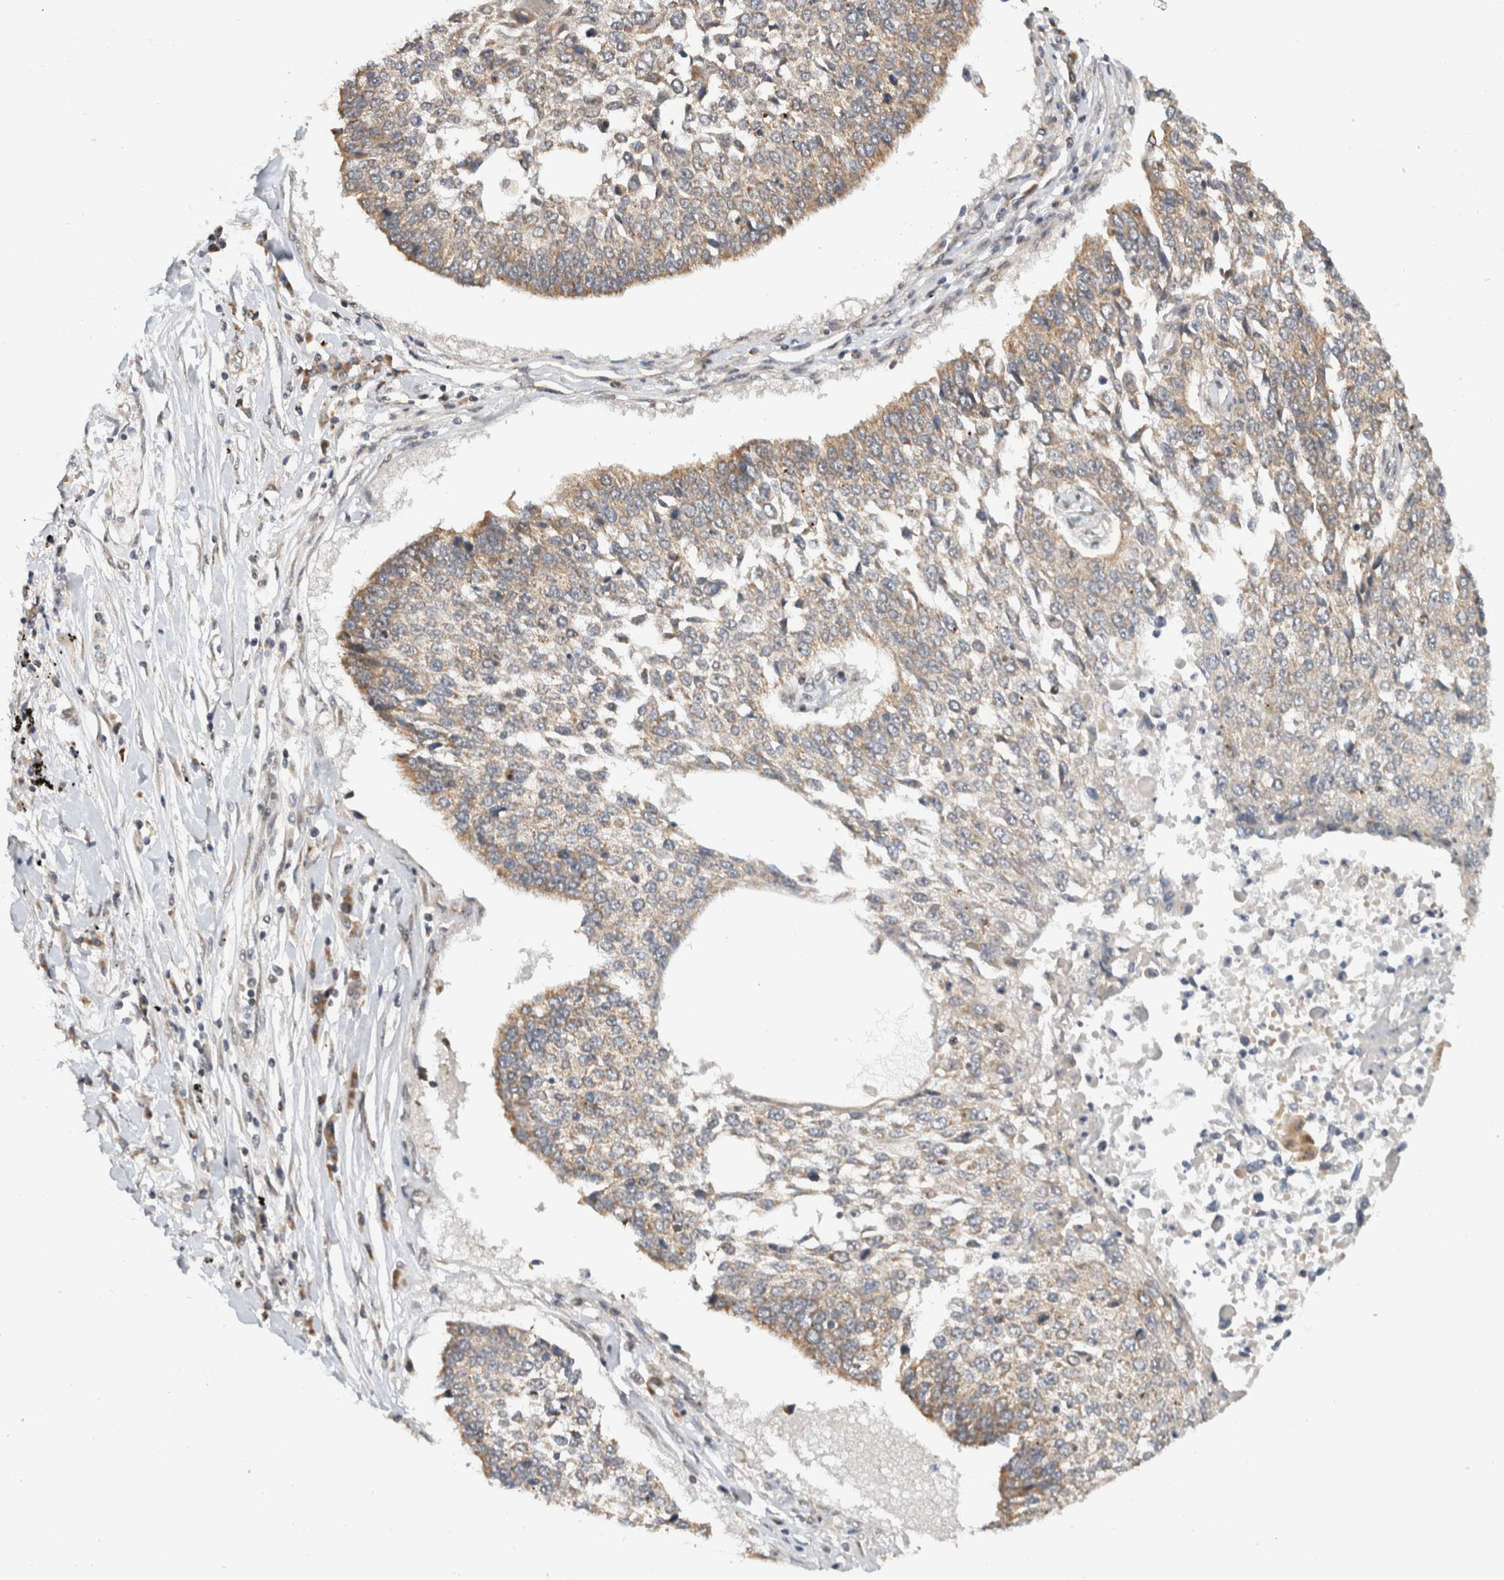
{"staining": {"intensity": "weak", "quantity": "25%-75%", "location": "cytoplasmic/membranous"}, "tissue": "lung cancer", "cell_type": "Tumor cells", "image_type": "cancer", "snomed": [{"axis": "morphology", "description": "Normal tissue, NOS"}, {"axis": "morphology", "description": "Squamous cell carcinoma, NOS"}, {"axis": "topography", "description": "Cartilage tissue"}, {"axis": "topography", "description": "Bronchus"}, {"axis": "topography", "description": "Lung"}, {"axis": "topography", "description": "Peripheral nerve tissue"}], "caption": "Immunohistochemistry histopathology image of neoplastic tissue: squamous cell carcinoma (lung) stained using immunohistochemistry (IHC) demonstrates low levels of weak protein expression localized specifically in the cytoplasmic/membranous of tumor cells, appearing as a cytoplasmic/membranous brown color.", "gene": "CMC2", "patient": {"sex": "female", "age": 49}}